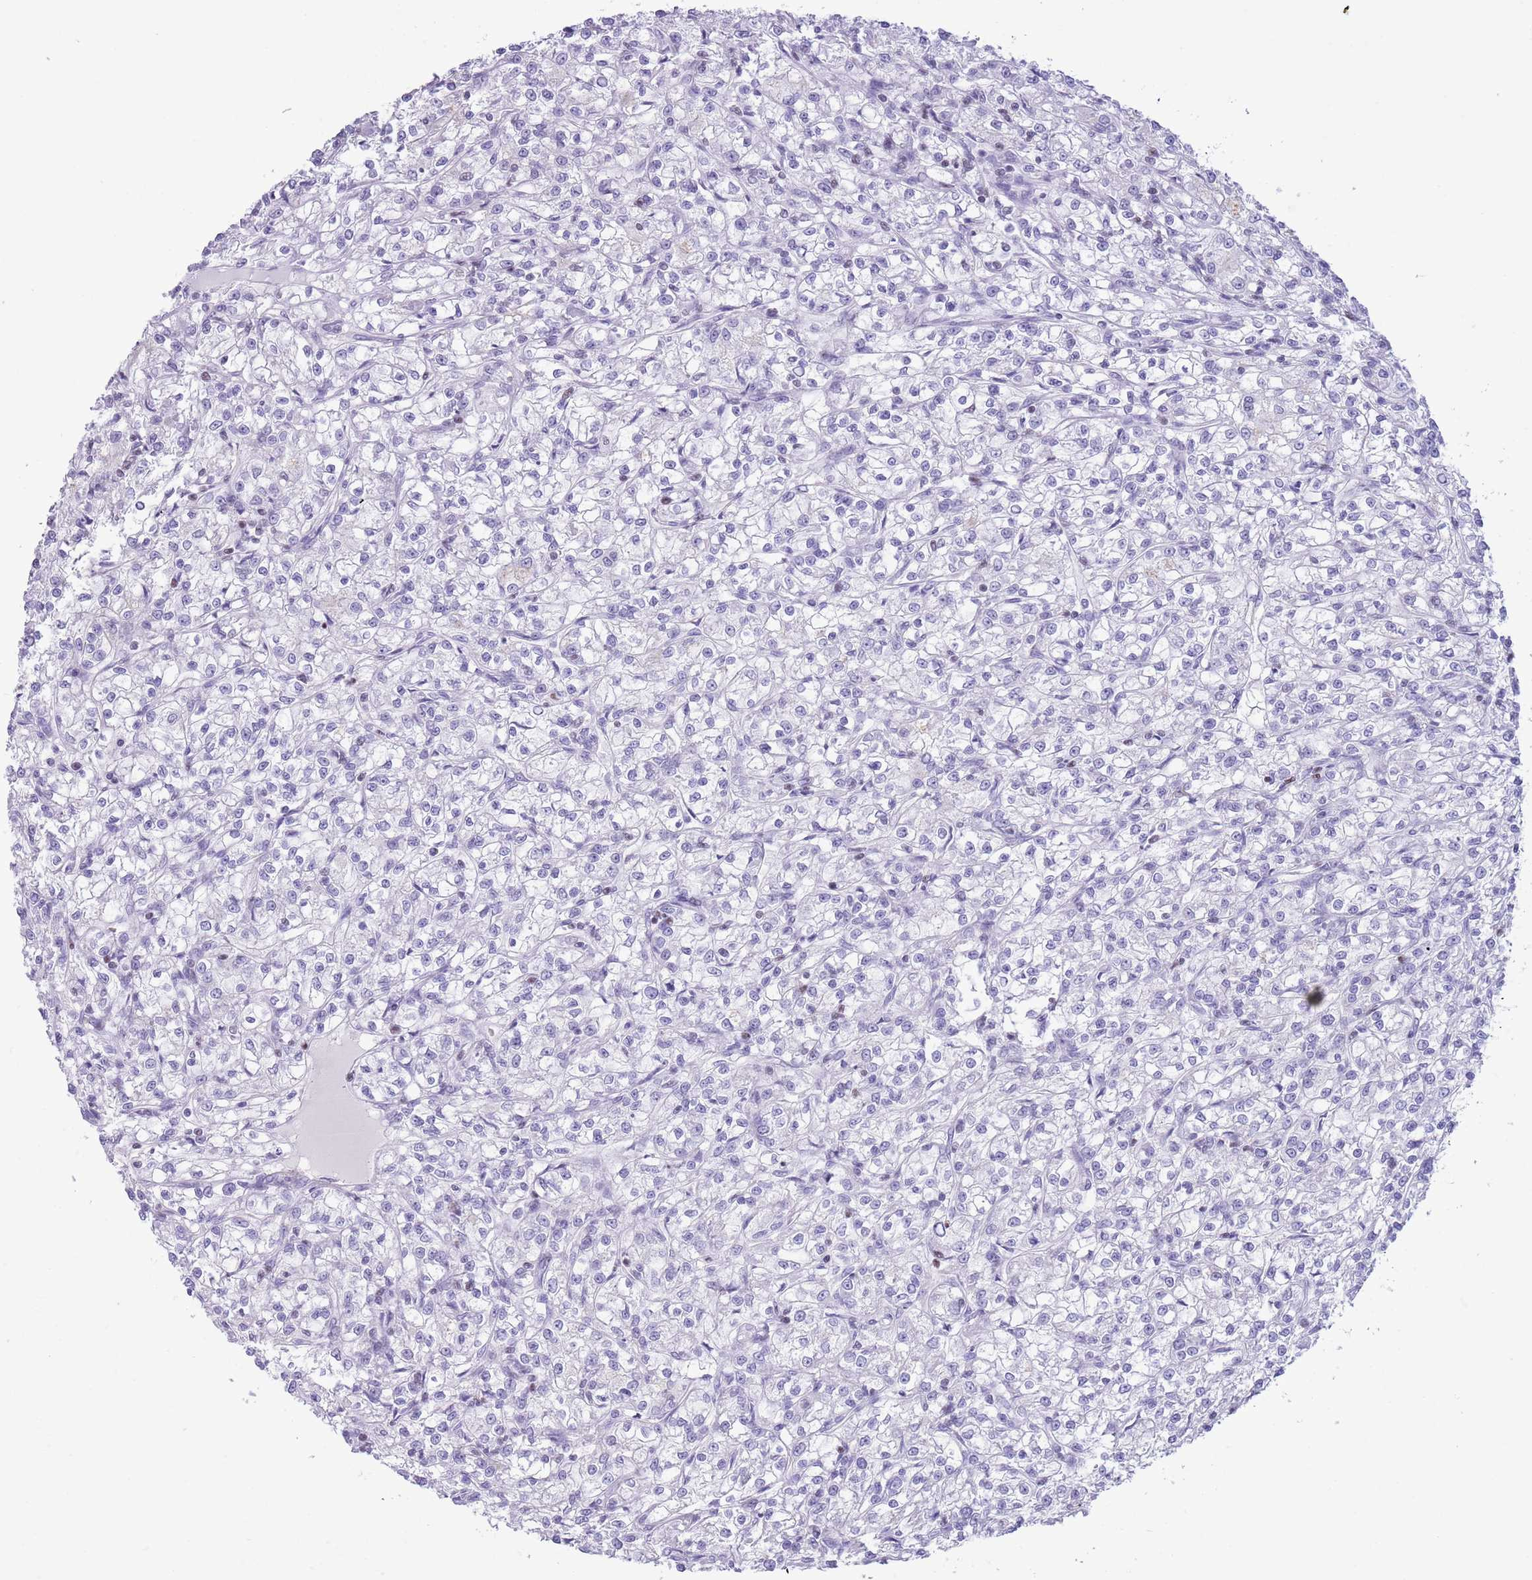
{"staining": {"intensity": "negative", "quantity": "none", "location": "none"}, "tissue": "renal cancer", "cell_type": "Tumor cells", "image_type": "cancer", "snomed": [{"axis": "morphology", "description": "Adenocarcinoma, NOS"}, {"axis": "topography", "description": "Kidney"}], "caption": "There is no significant staining in tumor cells of renal cancer.", "gene": "BCL11B", "patient": {"sex": "female", "age": 59}}